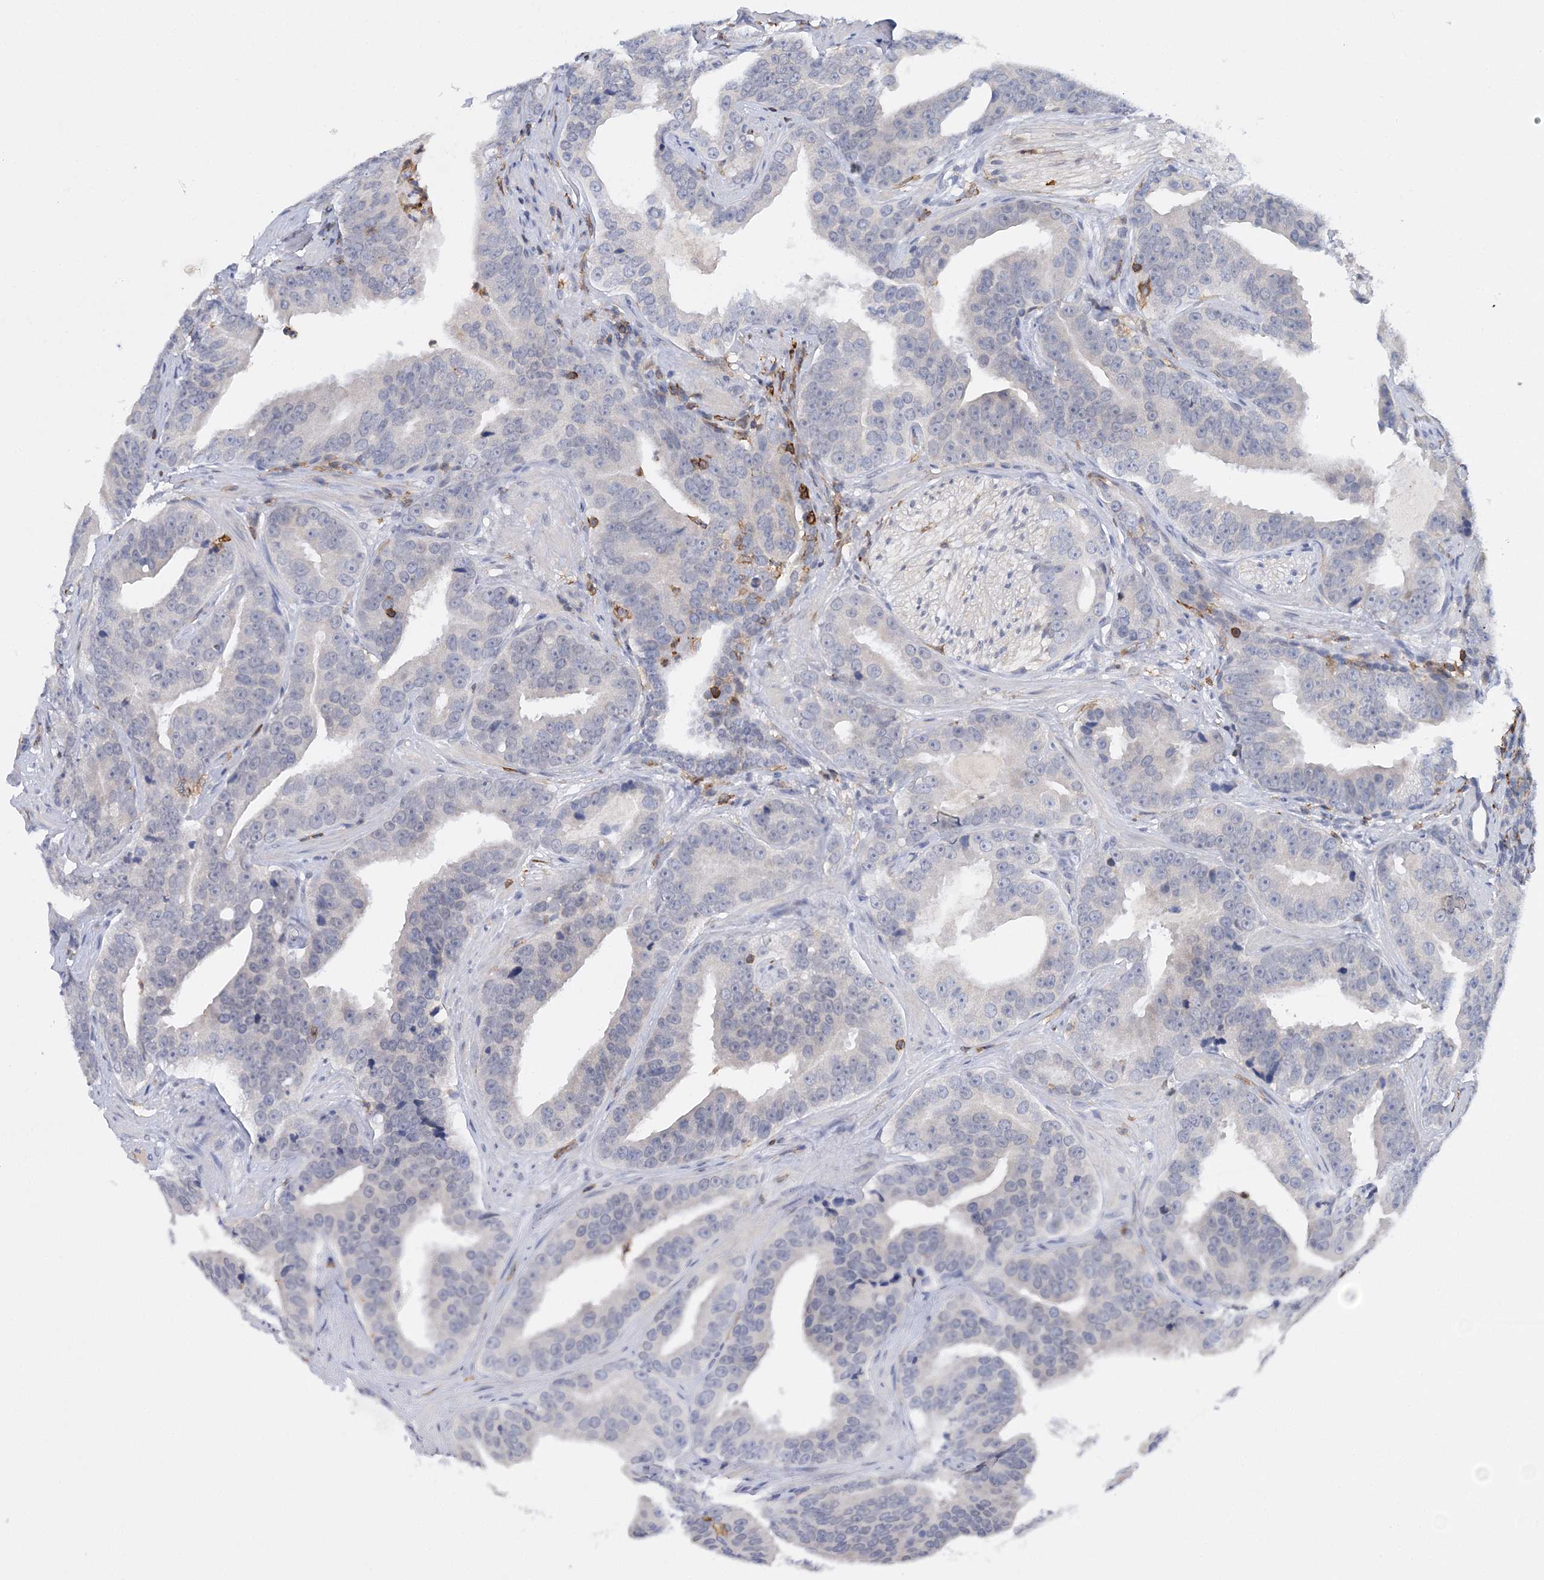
{"staining": {"intensity": "negative", "quantity": "none", "location": "none"}, "tissue": "prostate cancer", "cell_type": "Tumor cells", "image_type": "cancer", "snomed": [{"axis": "morphology", "description": "Adenocarcinoma, Low grade"}, {"axis": "topography", "description": "Prostate"}], "caption": "Tumor cells are negative for protein expression in human prostate cancer.", "gene": "PRMT9", "patient": {"sex": "male", "age": 59}}